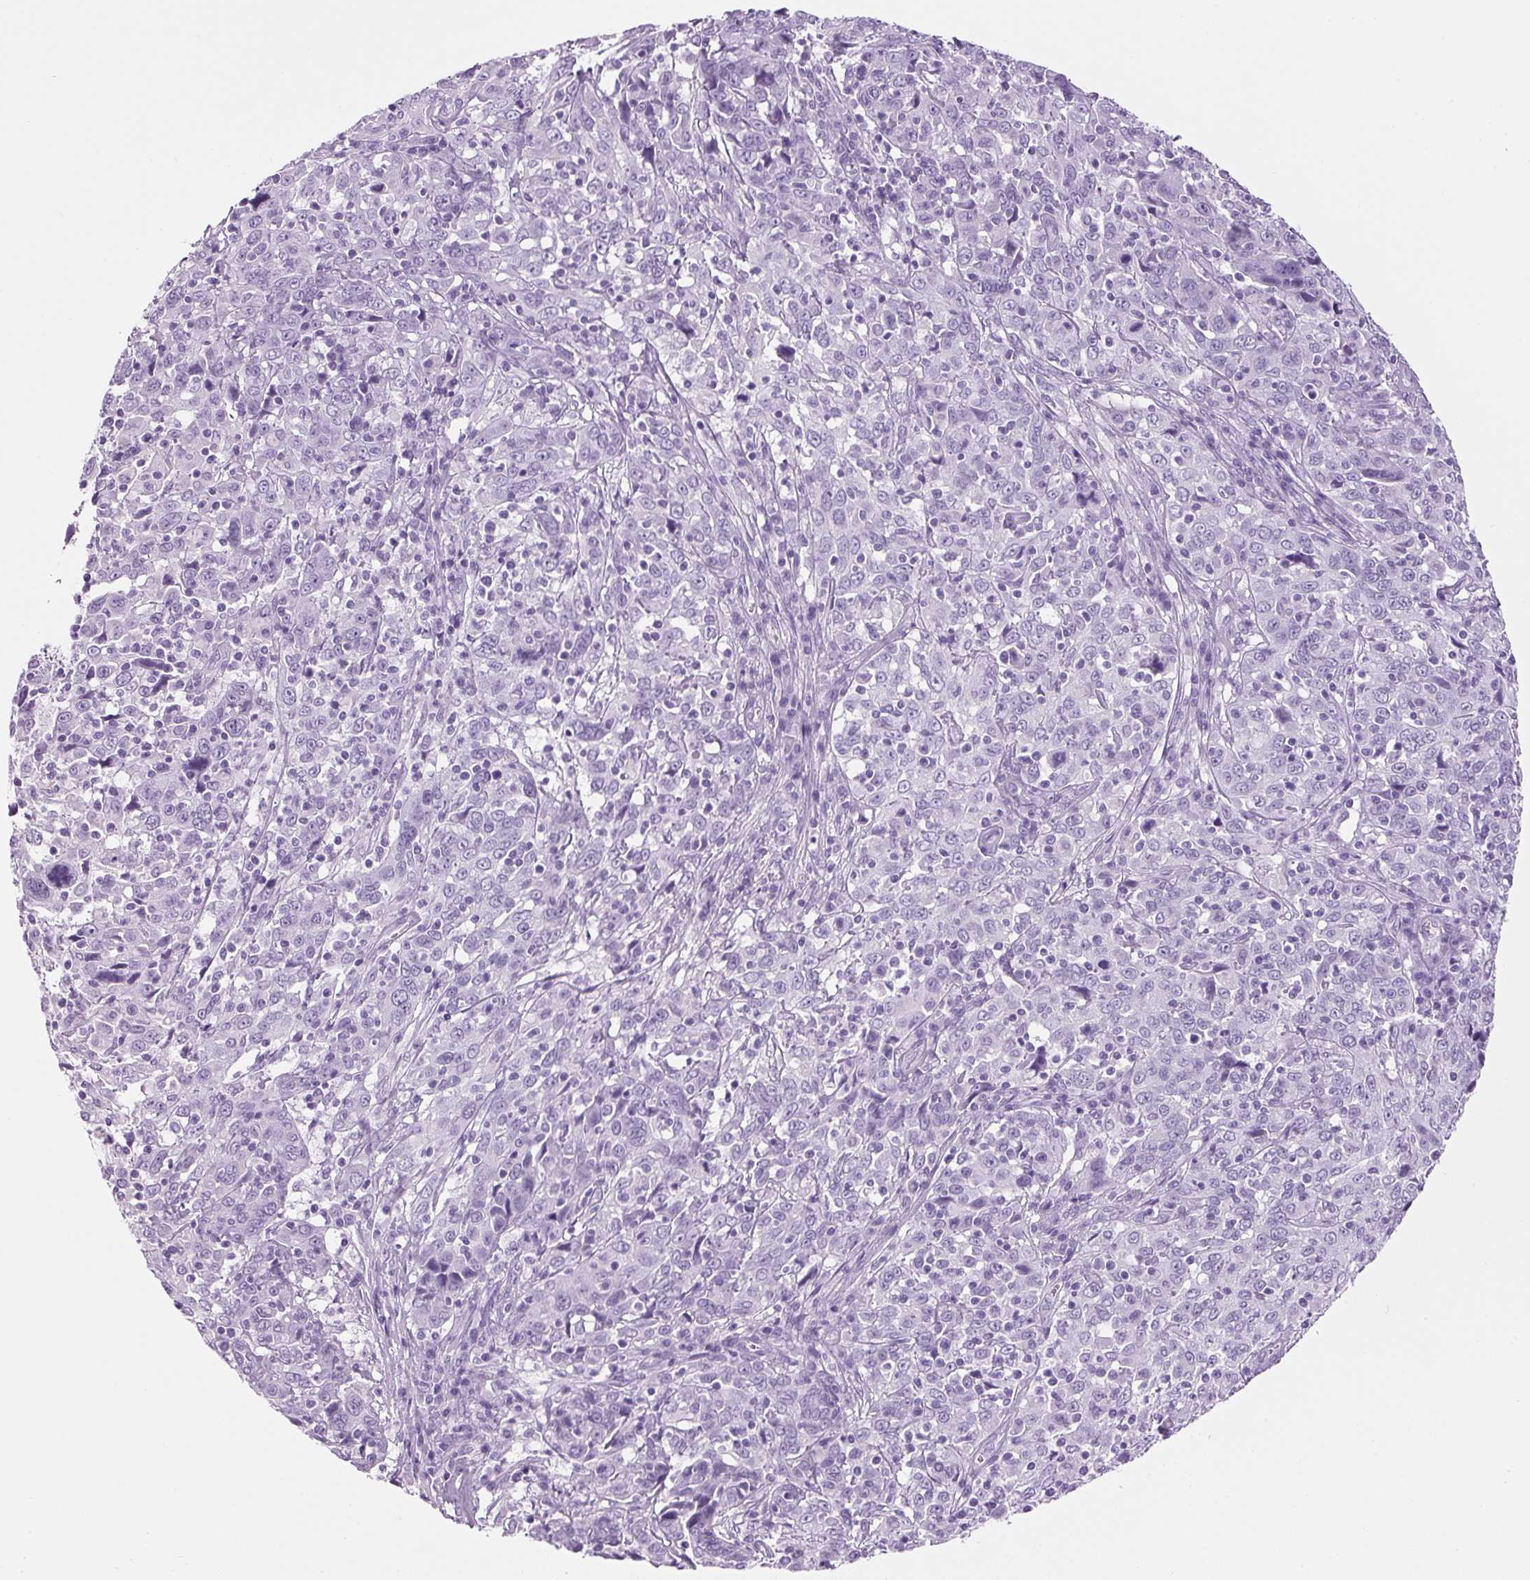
{"staining": {"intensity": "negative", "quantity": "none", "location": "none"}, "tissue": "cervical cancer", "cell_type": "Tumor cells", "image_type": "cancer", "snomed": [{"axis": "morphology", "description": "Squamous cell carcinoma, NOS"}, {"axis": "topography", "description": "Cervix"}], "caption": "Immunohistochemical staining of human cervical squamous cell carcinoma displays no significant expression in tumor cells. The staining is performed using DAB (3,3'-diaminobenzidine) brown chromogen with nuclei counter-stained in using hematoxylin.", "gene": "PPP1R1A", "patient": {"sex": "female", "age": 46}}